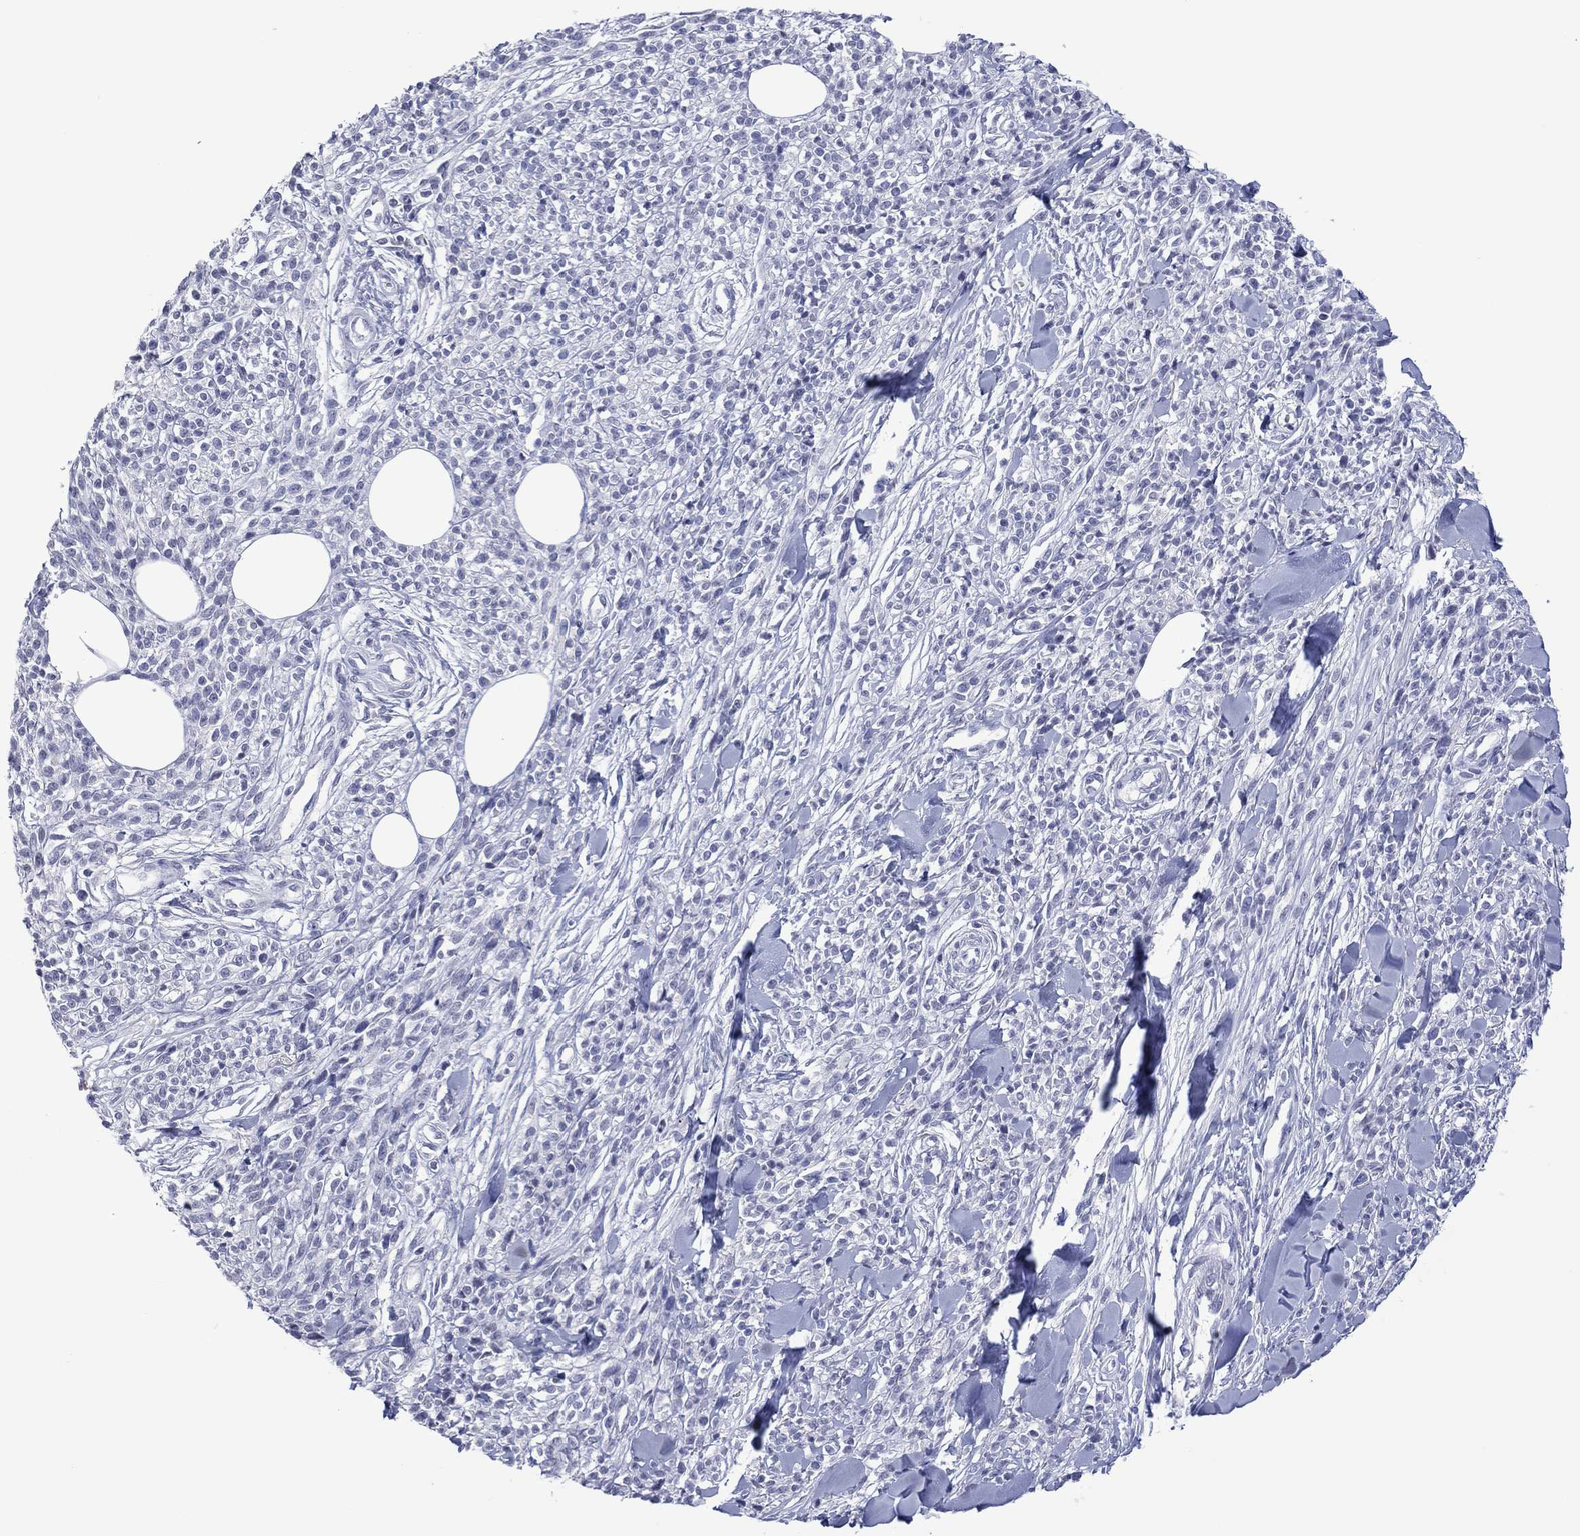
{"staining": {"intensity": "negative", "quantity": "none", "location": "none"}, "tissue": "melanoma", "cell_type": "Tumor cells", "image_type": "cancer", "snomed": [{"axis": "morphology", "description": "Malignant melanoma, NOS"}, {"axis": "topography", "description": "Skin"}, {"axis": "topography", "description": "Skin of trunk"}], "caption": "A high-resolution image shows immunohistochemistry (IHC) staining of malignant melanoma, which reveals no significant expression in tumor cells.", "gene": "UTF1", "patient": {"sex": "male", "age": 74}}